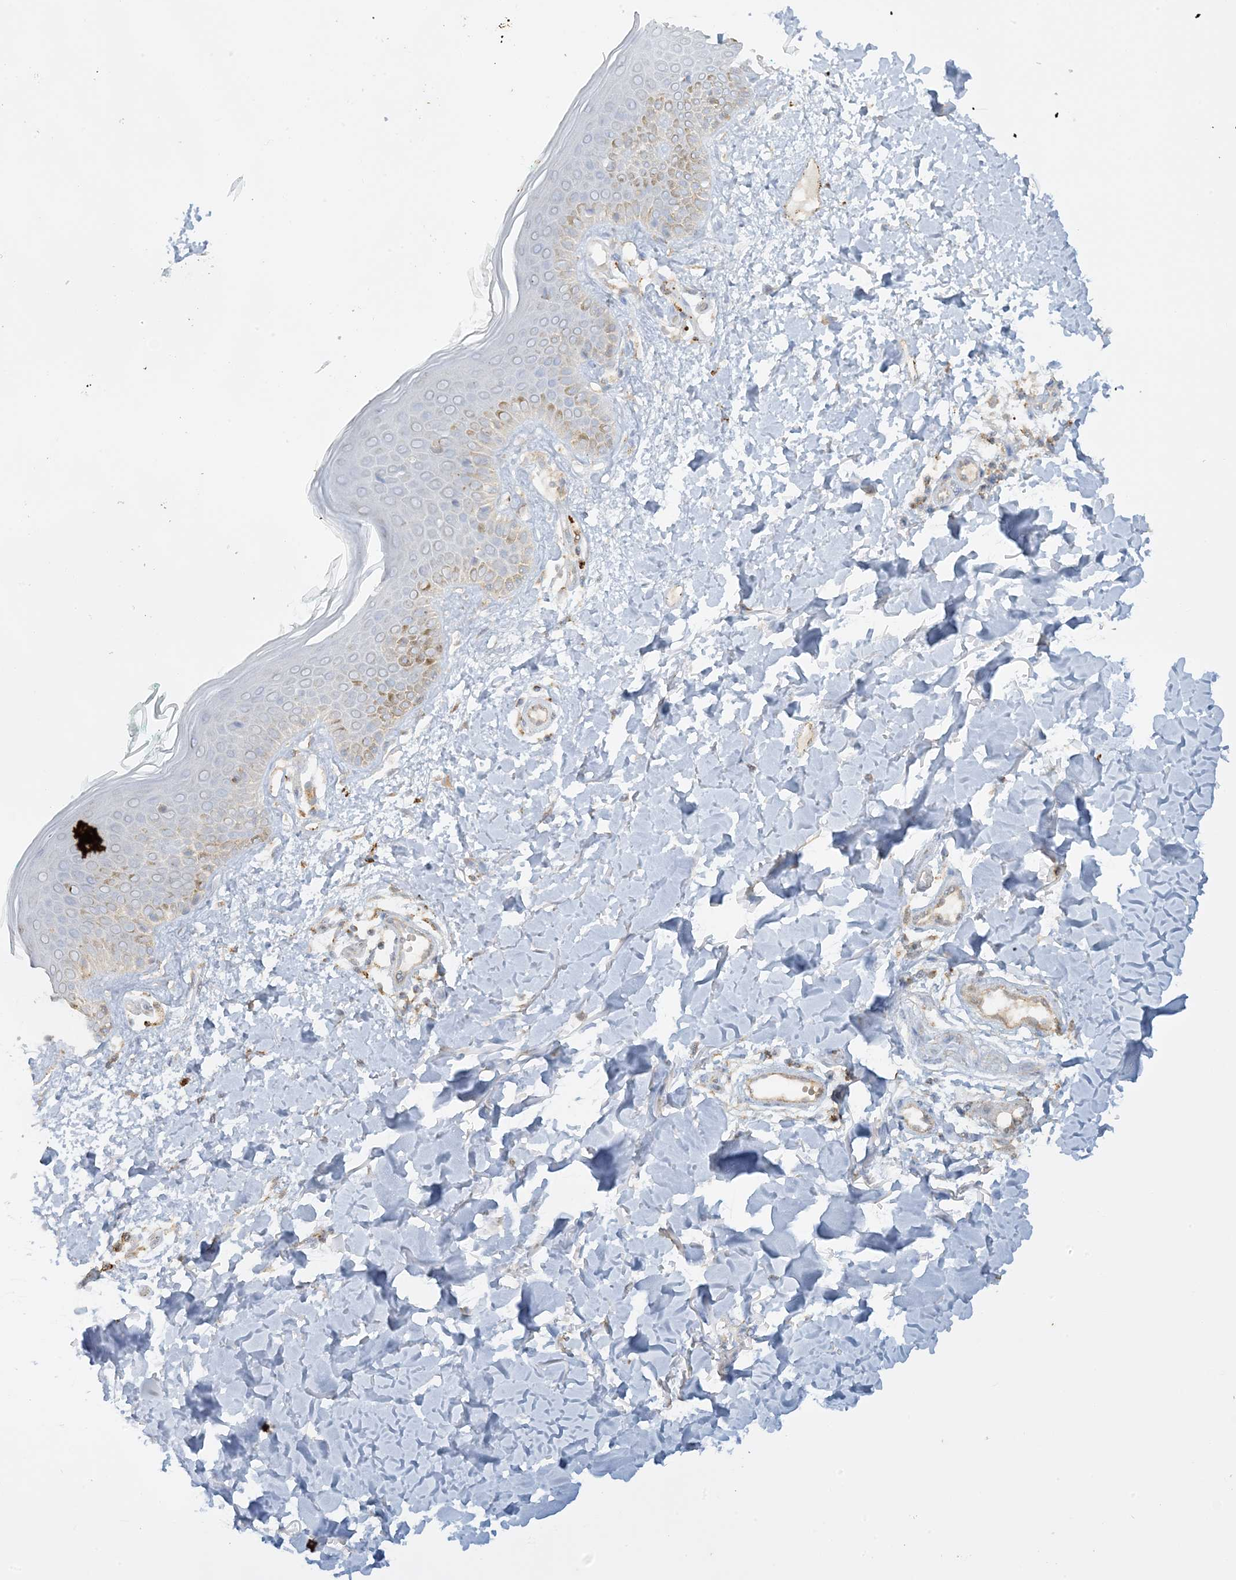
{"staining": {"intensity": "negative", "quantity": "none", "location": "none"}, "tissue": "skin", "cell_type": "Fibroblasts", "image_type": "normal", "snomed": [{"axis": "morphology", "description": "Normal tissue, NOS"}, {"axis": "topography", "description": "Skin"}], "caption": "Human skin stained for a protein using IHC shows no positivity in fibroblasts.", "gene": "AGA", "patient": {"sex": "male", "age": 37}}